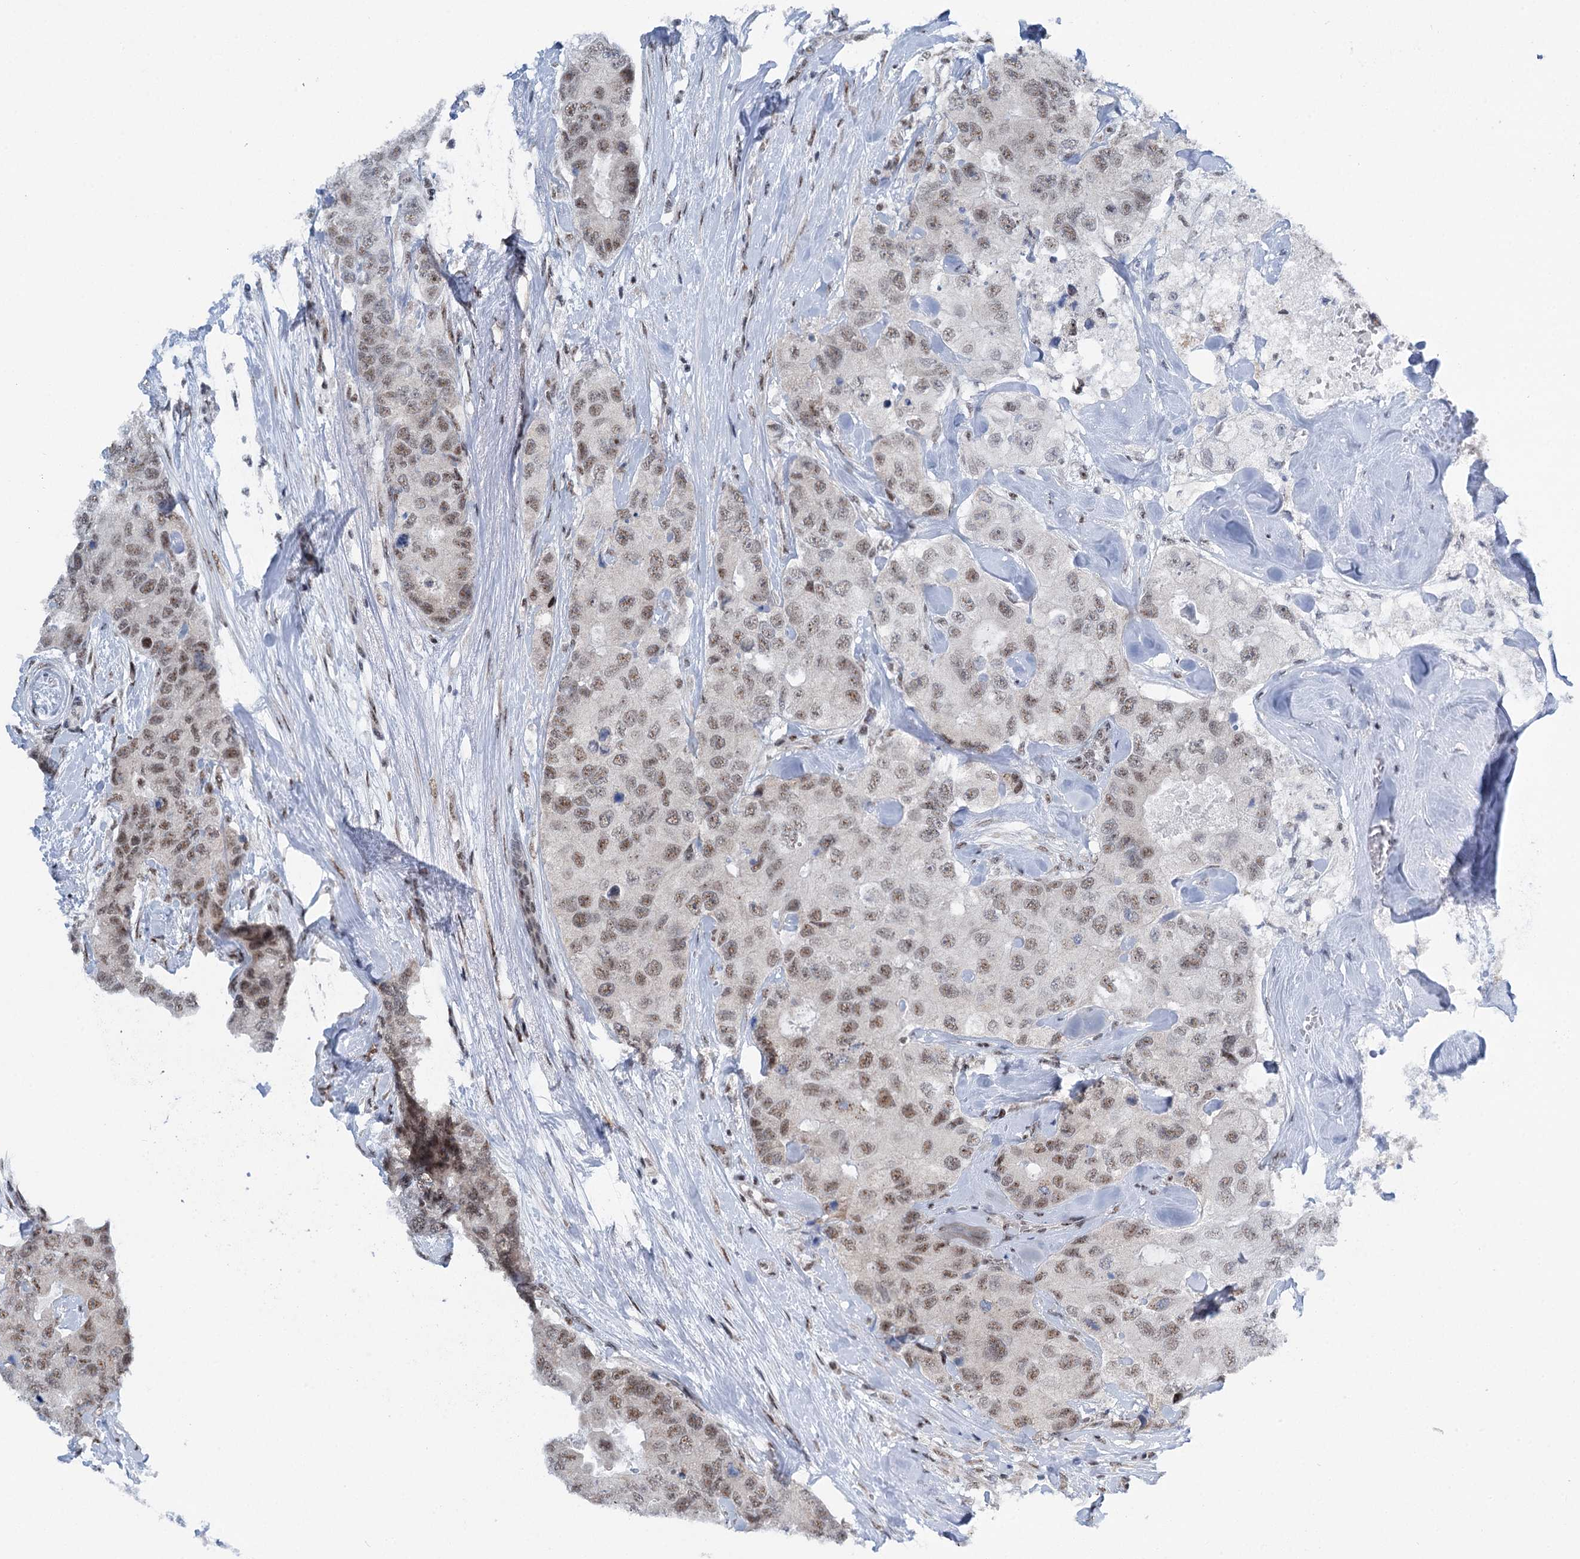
{"staining": {"intensity": "moderate", "quantity": ">75%", "location": "nuclear"}, "tissue": "breast cancer", "cell_type": "Tumor cells", "image_type": "cancer", "snomed": [{"axis": "morphology", "description": "Duct carcinoma"}, {"axis": "topography", "description": "Breast"}], "caption": "A high-resolution histopathology image shows IHC staining of breast cancer (infiltrating ductal carcinoma), which demonstrates moderate nuclear staining in approximately >75% of tumor cells.", "gene": "SREK1", "patient": {"sex": "female", "age": 62}}